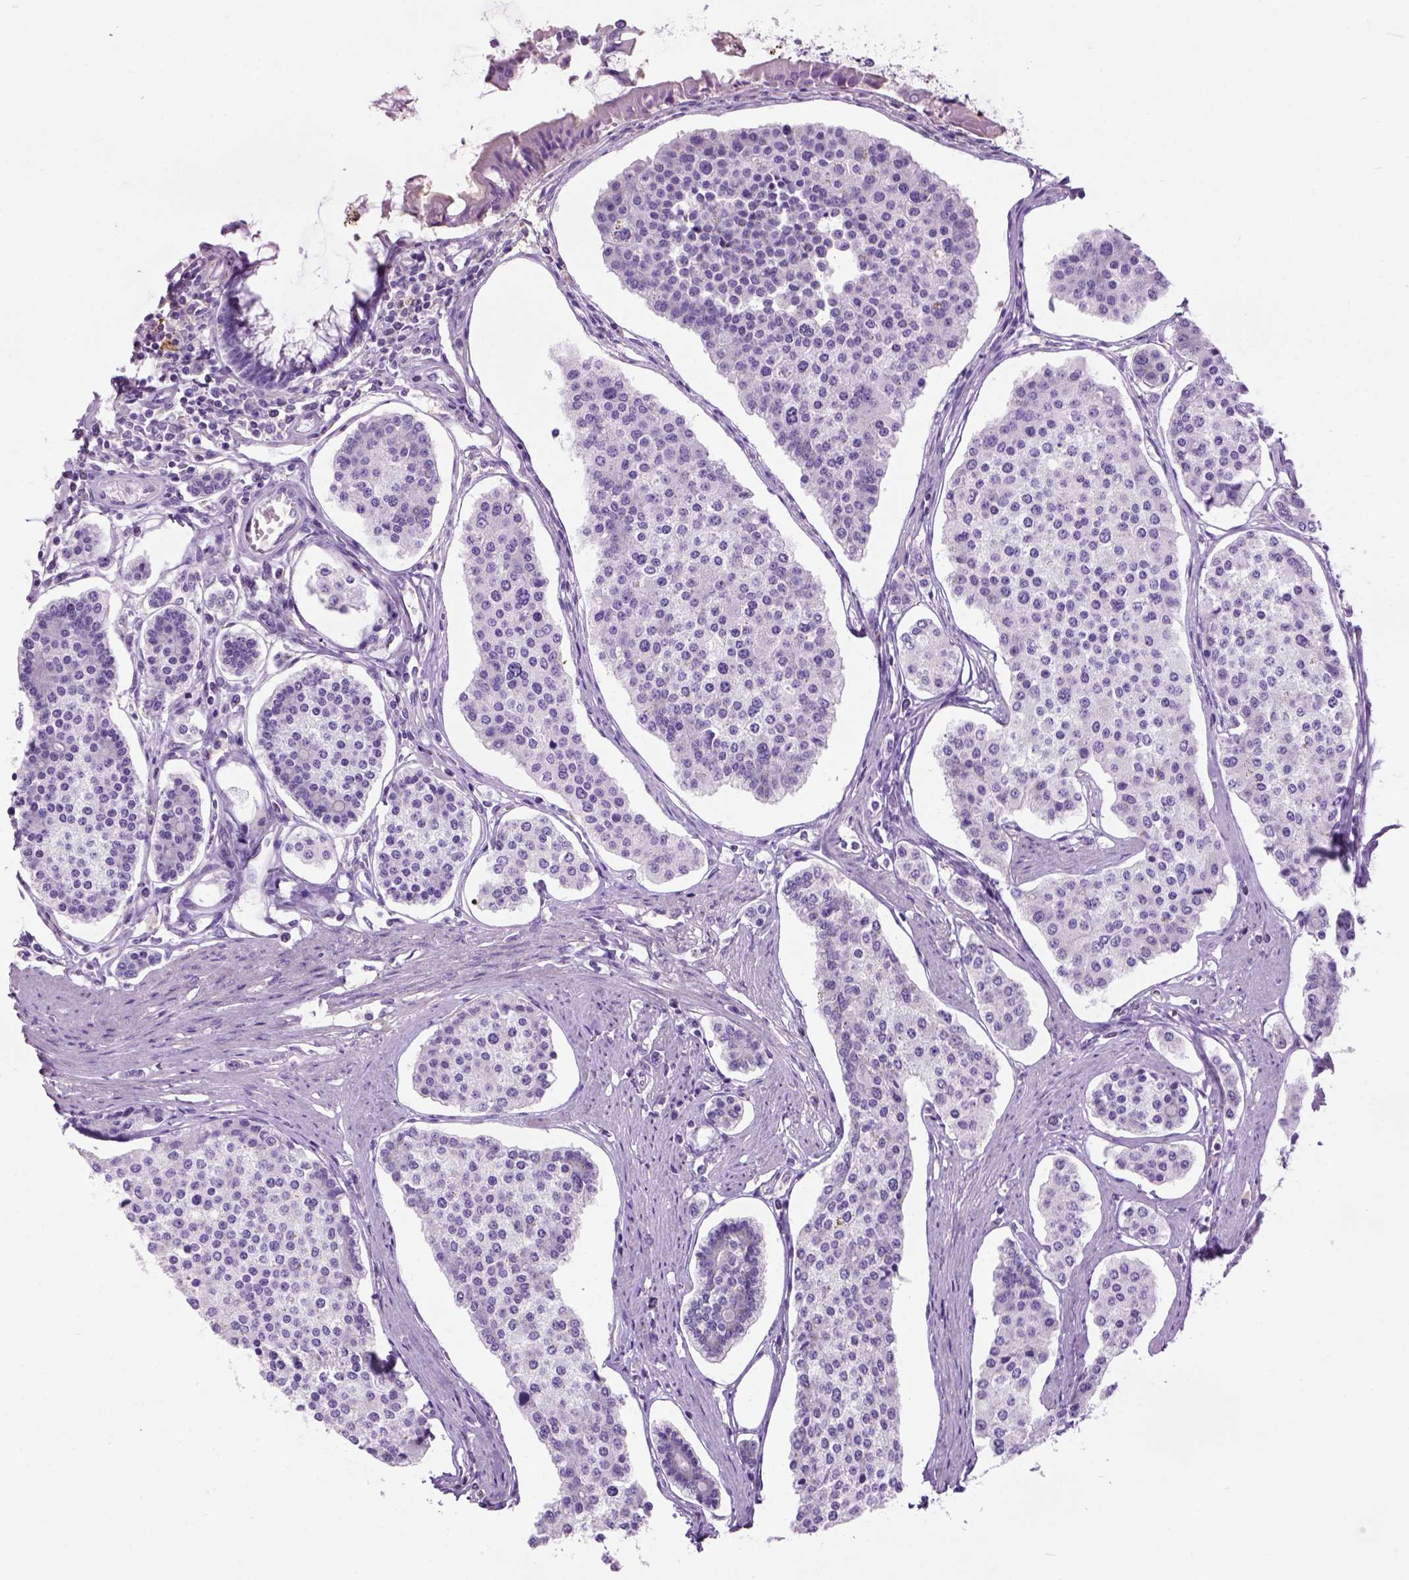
{"staining": {"intensity": "negative", "quantity": "none", "location": "none"}, "tissue": "carcinoid", "cell_type": "Tumor cells", "image_type": "cancer", "snomed": [{"axis": "morphology", "description": "Carcinoid, malignant, NOS"}, {"axis": "topography", "description": "Small intestine"}], "caption": "A high-resolution image shows IHC staining of carcinoid, which reveals no significant positivity in tumor cells.", "gene": "GABRB2", "patient": {"sex": "female", "age": 65}}